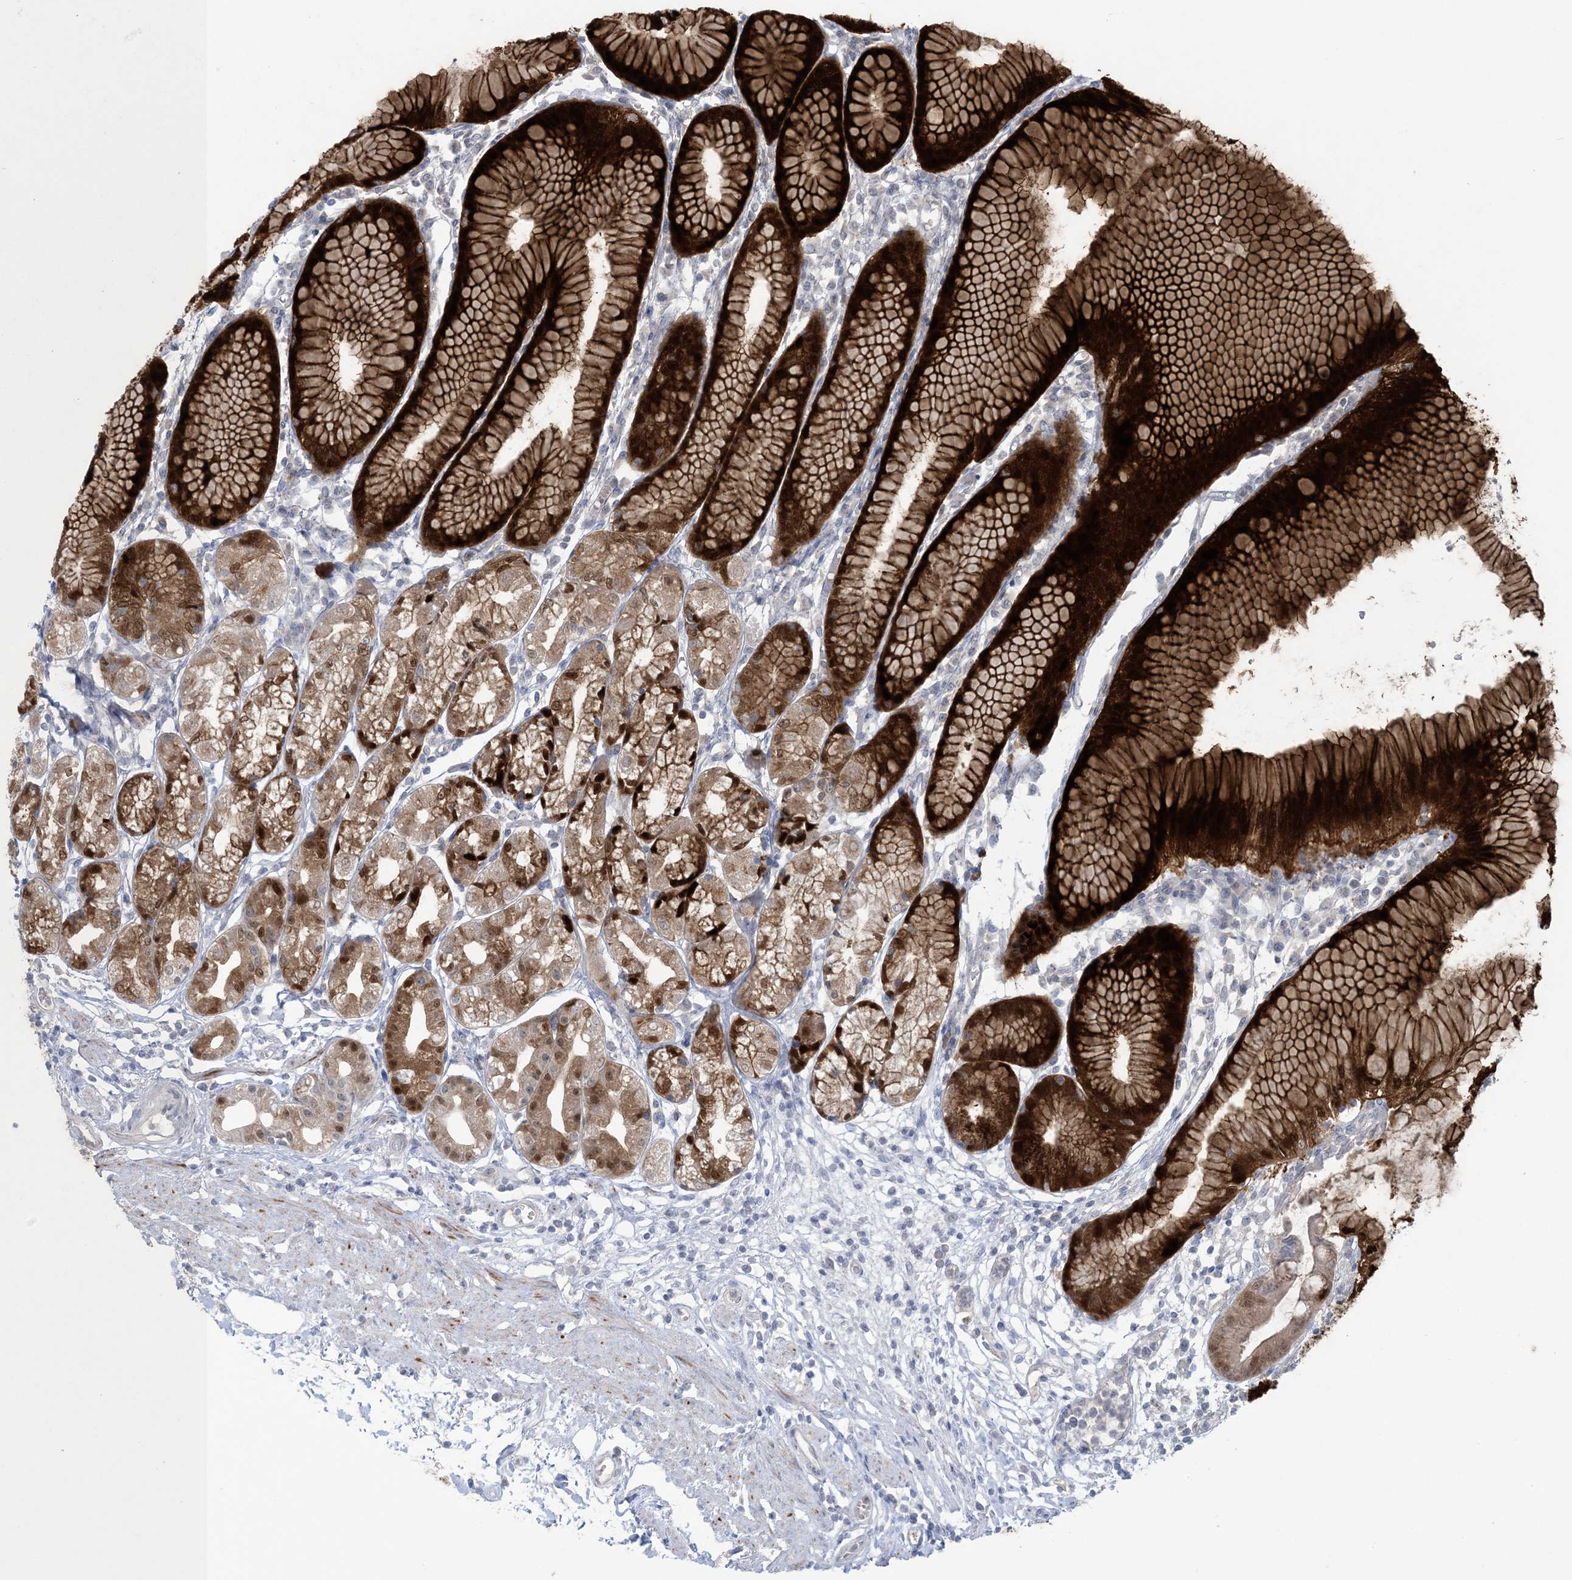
{"staining": {"intensity": "strong", "quantity": "25%-75%", "location": "cytoplasmic/membranous,nuclear"}, "tissue": "stomach", "cell_type": "Glandular cells", "image_type": "normal", "snomed": [{"axis": "morphology", "description": "Normal tissue, NOS"}, {"axis": "topography", "description": "Stomach"}], "caption": "Glandular cells display high levels of strong cytoplasmic/membranous,nuclear expression in about 25%-75% of cells in unremarkable human stomach.", "gene": "NRBP2", "patient": {"sex": "female", "age": 57}}